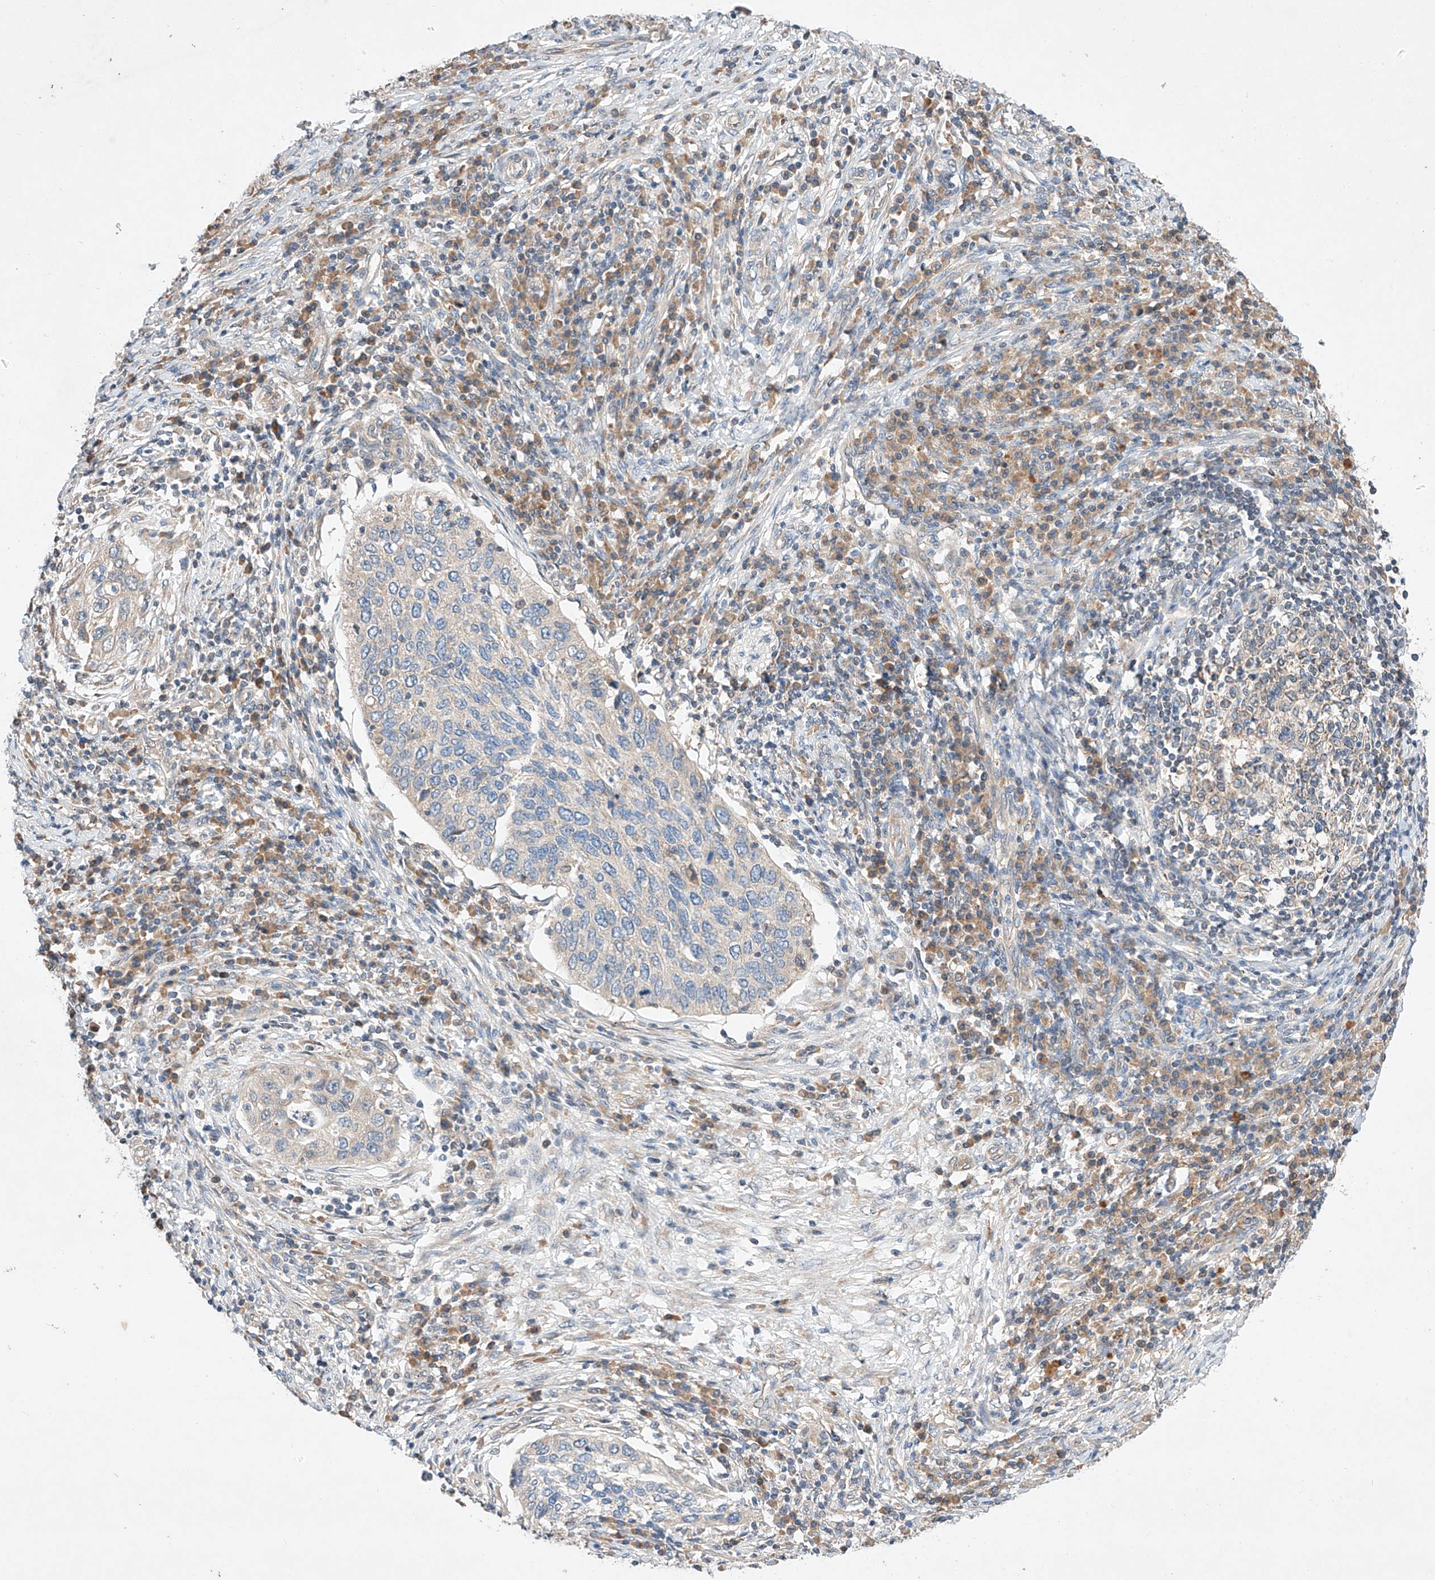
{"staining": {"intensity": "negative", "quantity": "none", "location": "none"}, "tissue": "cervical cancer", "cell_type": "Tumor cells", "image_type": "cancer", "snomed": [{"axis": "morphology", "description": "Squamous cell carcinoma, NOS"}, {"axis": "topography", "description": "Cervix"}], "caption": "This is an IHC image of human cervical cancer (squamous cell carcinoma). There is no positivity in tumor cells.", "gene": "C6orf118", "patient": {"sex": "female", "age": 38}}